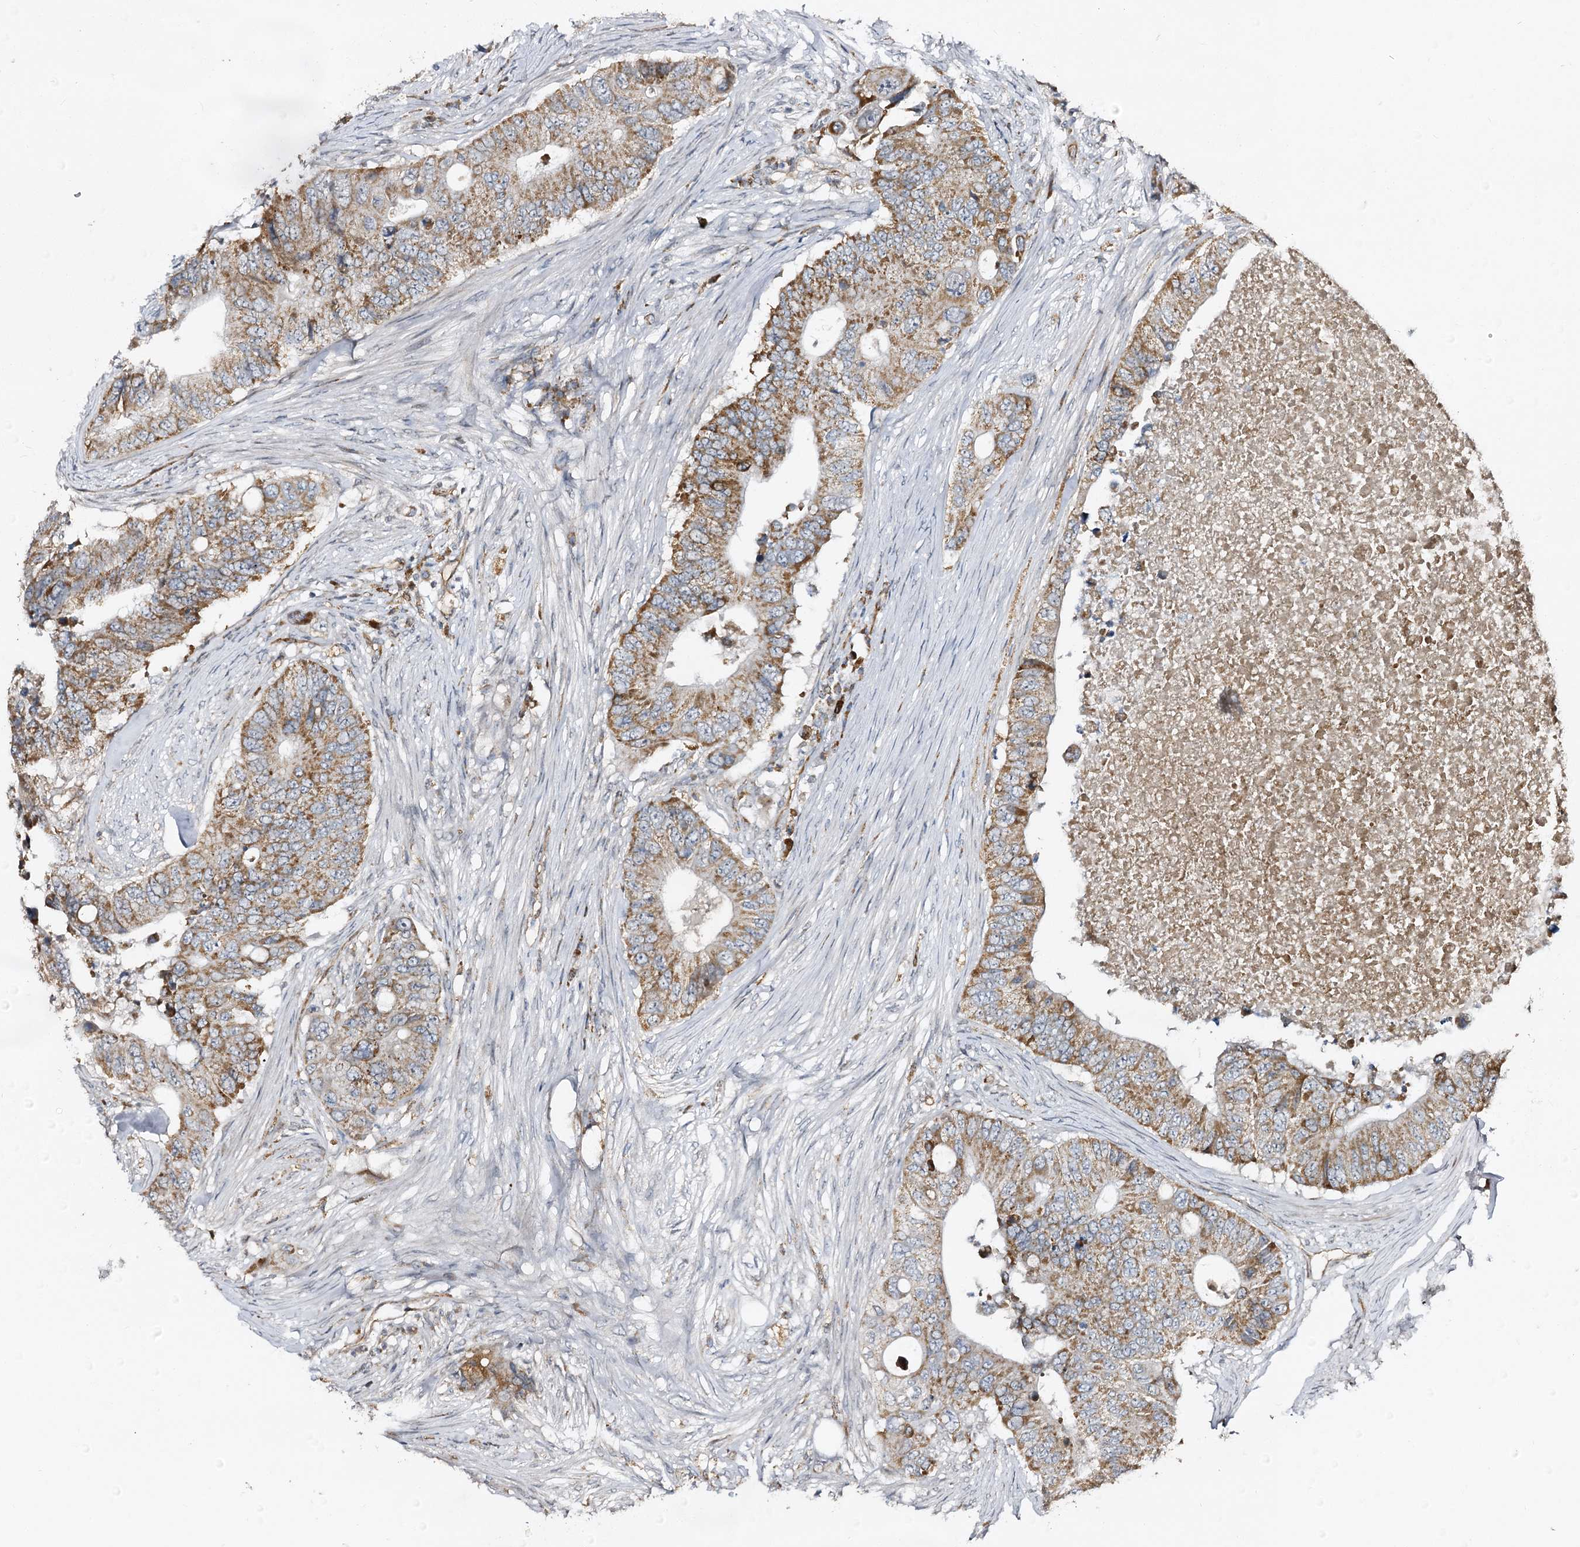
{"staining": {"intensity": "moderate", "quantity": ">75%", "location": "cytoplasmic/membranous"}, "tissue": "colorectal cancer", "cell_type": "Tumor cells", "image_type": "cancer", "snomed": [{"axis": "morphology", "description": "Adenocarcinoma, NOS"}, {"axis": "topography", "description": "Colon"}], "caption": "This is an image of immunohistochemistry (IHC) staining of colorectal cancer, which shows moderate expression in the cytoplasmic/membranous of tumor cells.", "gene": "CBR4", "patient": {"sex": "male", "age": 71}}